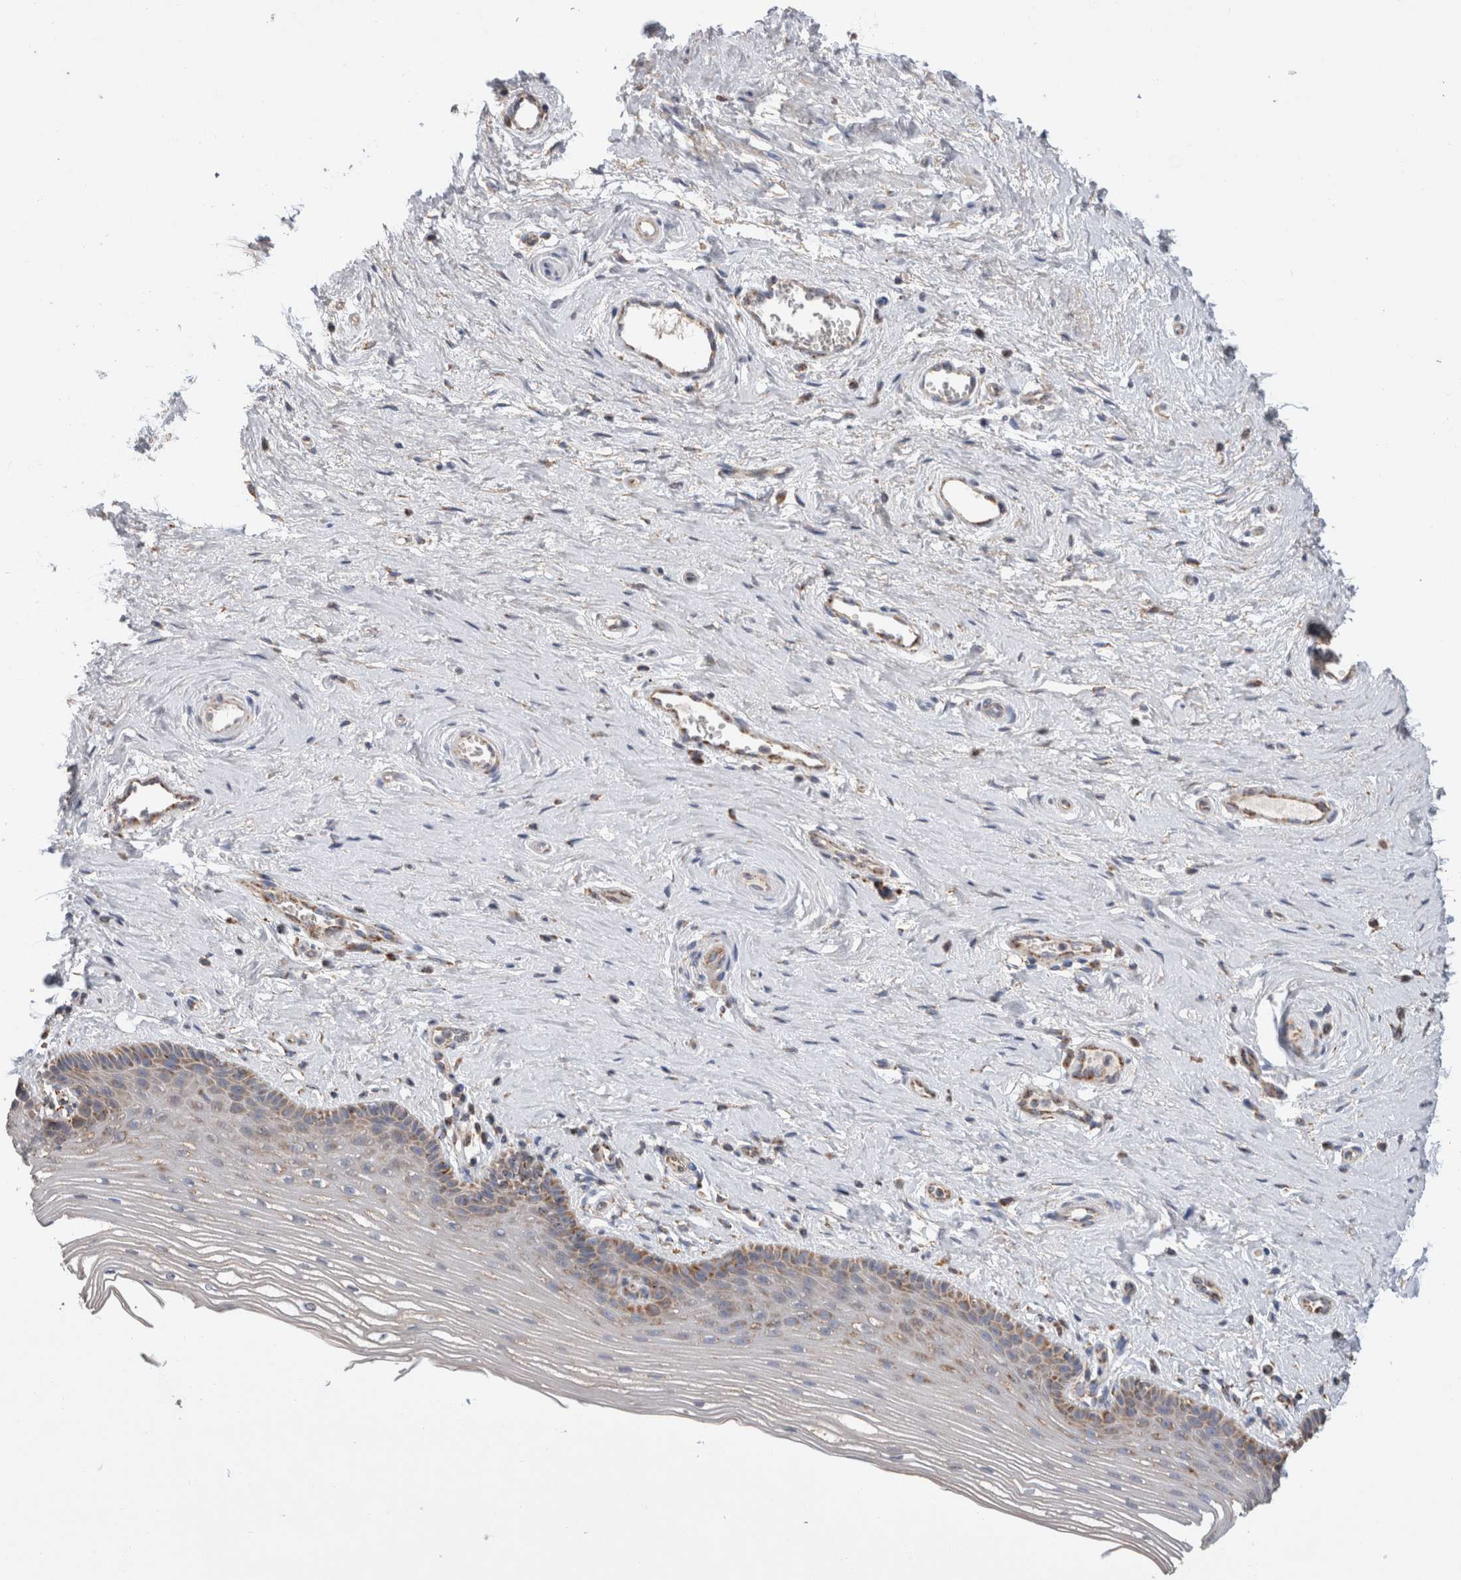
{"staining": {"intensity": "moderate", "quantity": "<25%", "location": "cytoplasmic/membranous"}, "tissue": "vagina", "cell_type": "Squamous epithelial cells", "image_type": "normal", "snomed": [{"axis": "morphology", "description": "Normal tissue, NOS"}, {"axis": "topography", "description": "Vagina"}], "caption": "The image reveals a brown stain indicating the presence of a protein in the cytoplasmic/membranous of squamous epithelial cells in vagina.", "gene": "IARS2", "patient": {"sex": "female", "age": 46}}